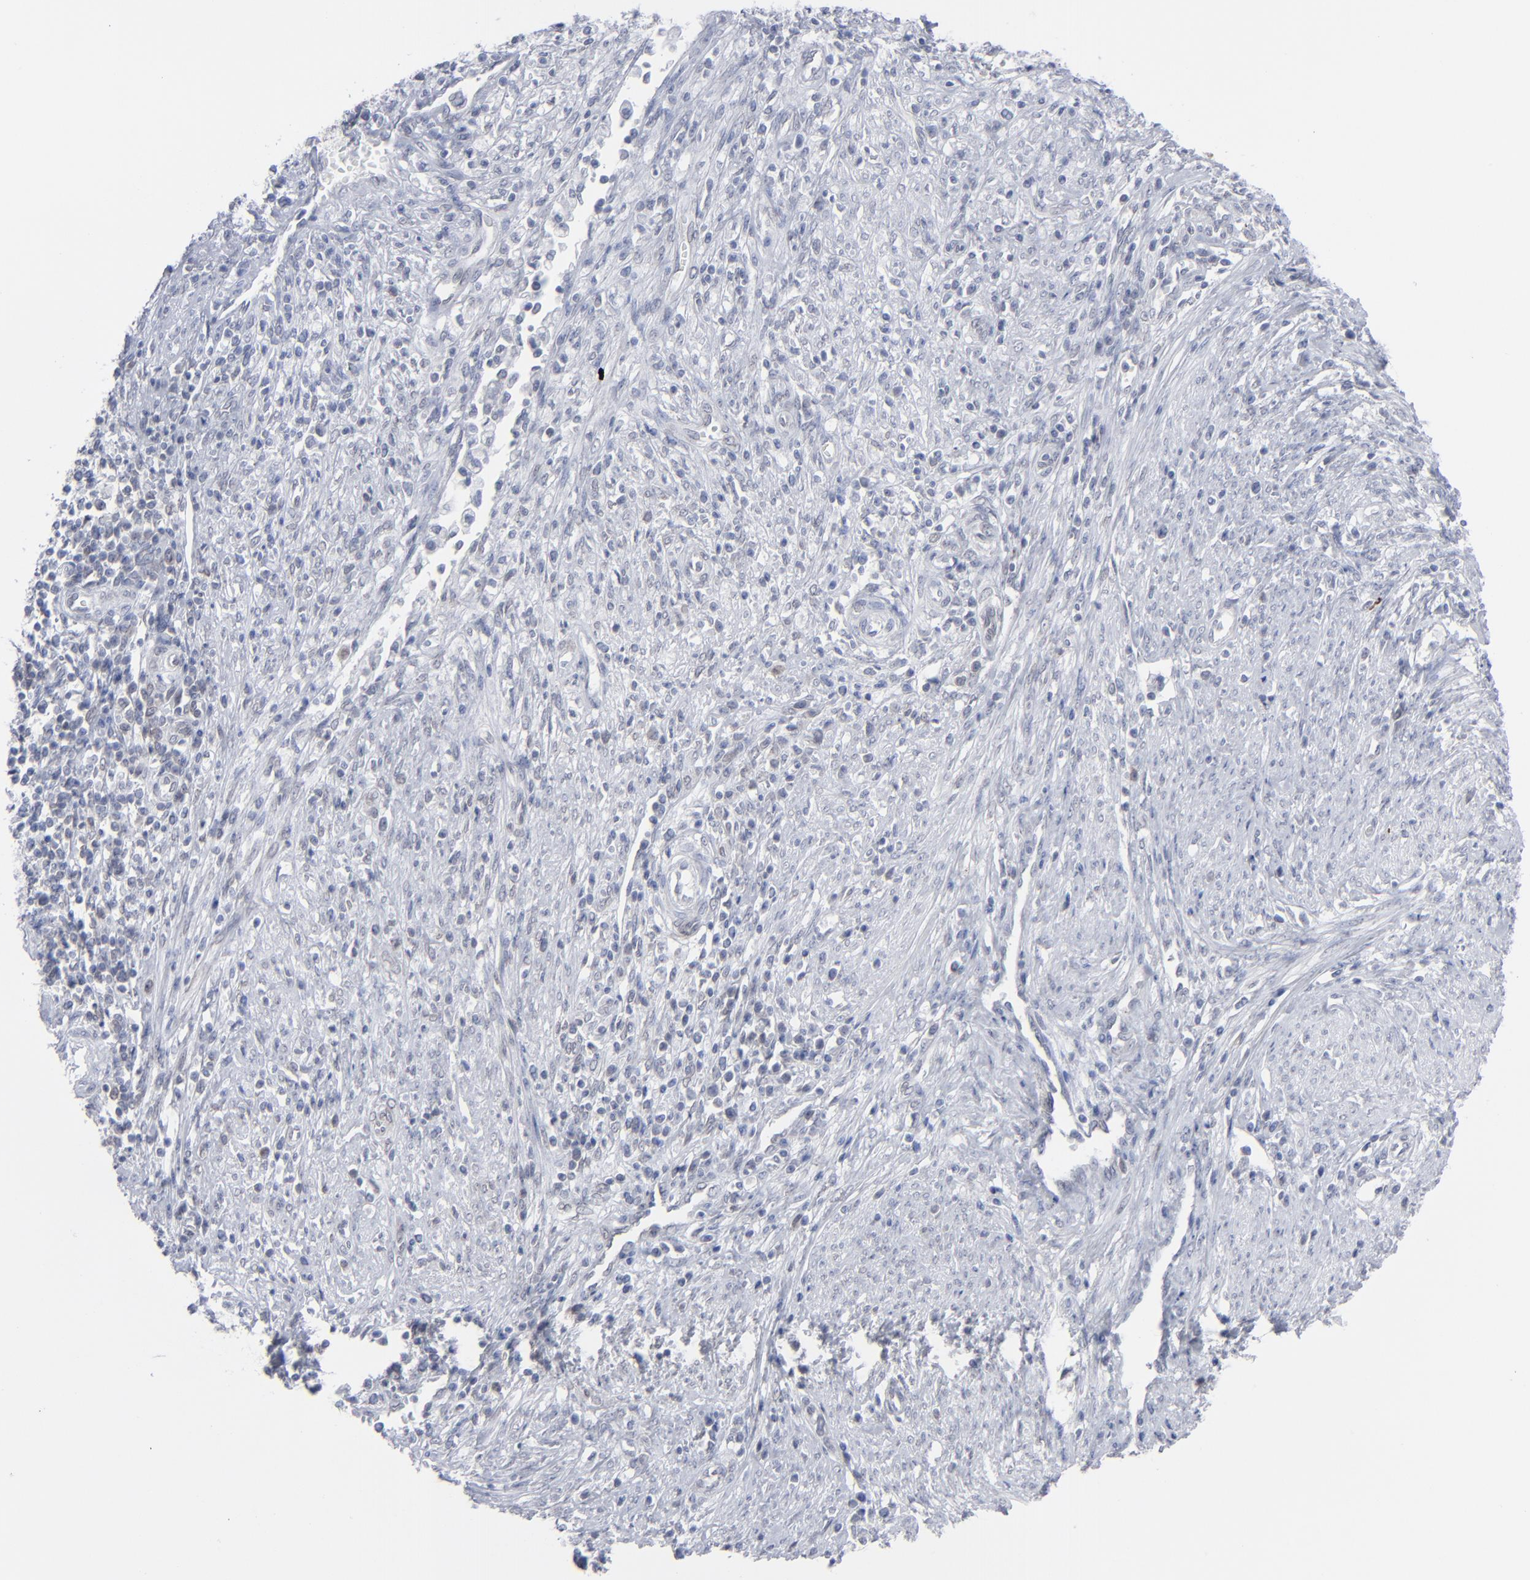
{"staining": {"intensity": "negative", "quantity": "none", "location": "none"}, "tissue": "cervical cancer", "cell_type": "Tumor cells", "image_type": "cancer", "snomed": [{"axis": "morphology", "description": "Adenocarcinoma, NOS"}, {"axis": "topography", "description": "Cervix"}], "caption": "A high-resolution histopathology image shows immunohistochemistry (IHC) staining of cervical cancer (adenocarcinoma), which exhibits no significant staining in tumor cells.", "gene": "NUP88", "patient": {"sex": "female", "age": 36}}